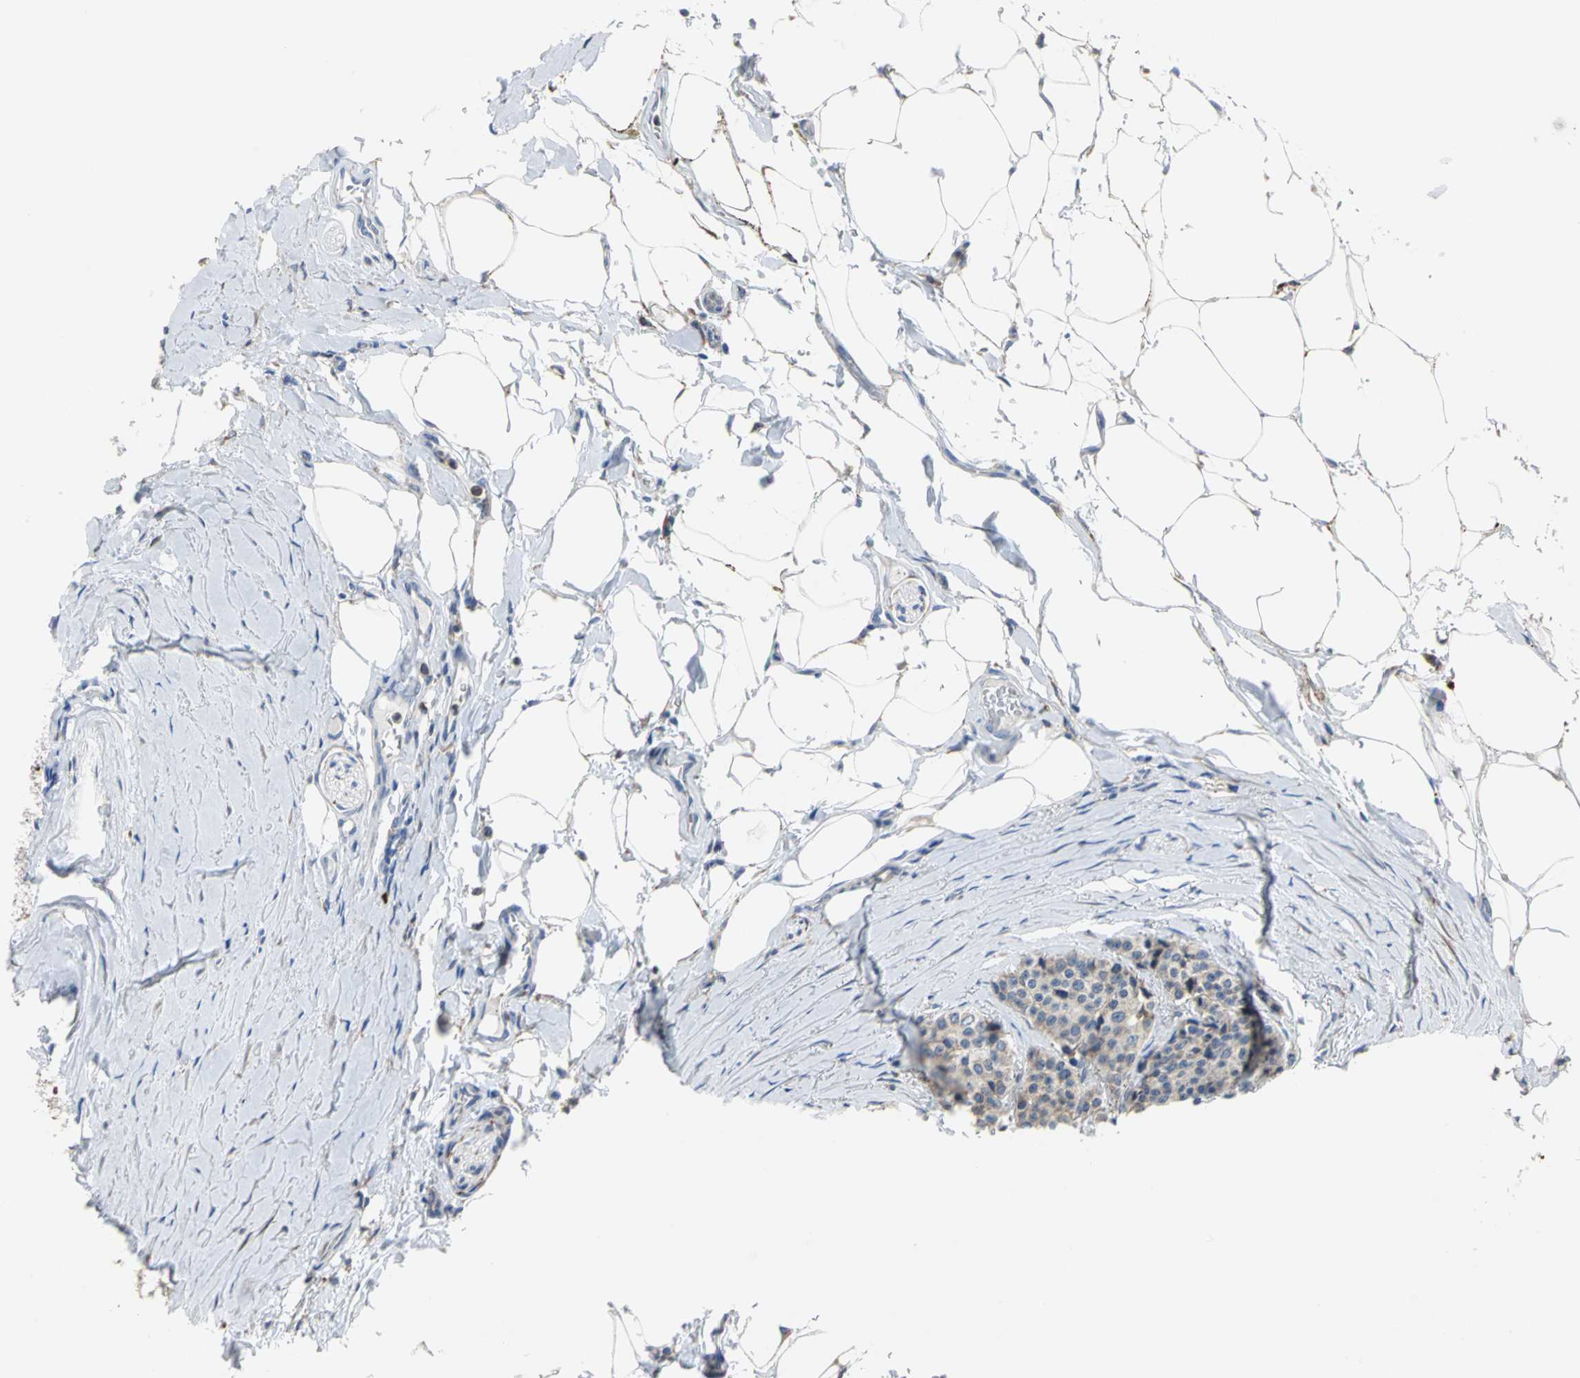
{"staining": {"intensity": "weak", "quantity": ">75%", "location": "cytoplasmic/membranous"}, "tissue": "carcinoid", "cell_type": "Tumor cells", "image_type": "cancer", "snomed": [{"axis": "morphology", "description": "Carcinoid, malignant, NOS"}, {"axis": "topography", "description": "Colon"}], "caption": "Protein expression analysis of human malignant carcinoid reveals weak cytoplasmic/membranous staining in about >75% of tumor cells.", "gene": "SDF2L1", "patient": {"sex": "female", "age": 61}}